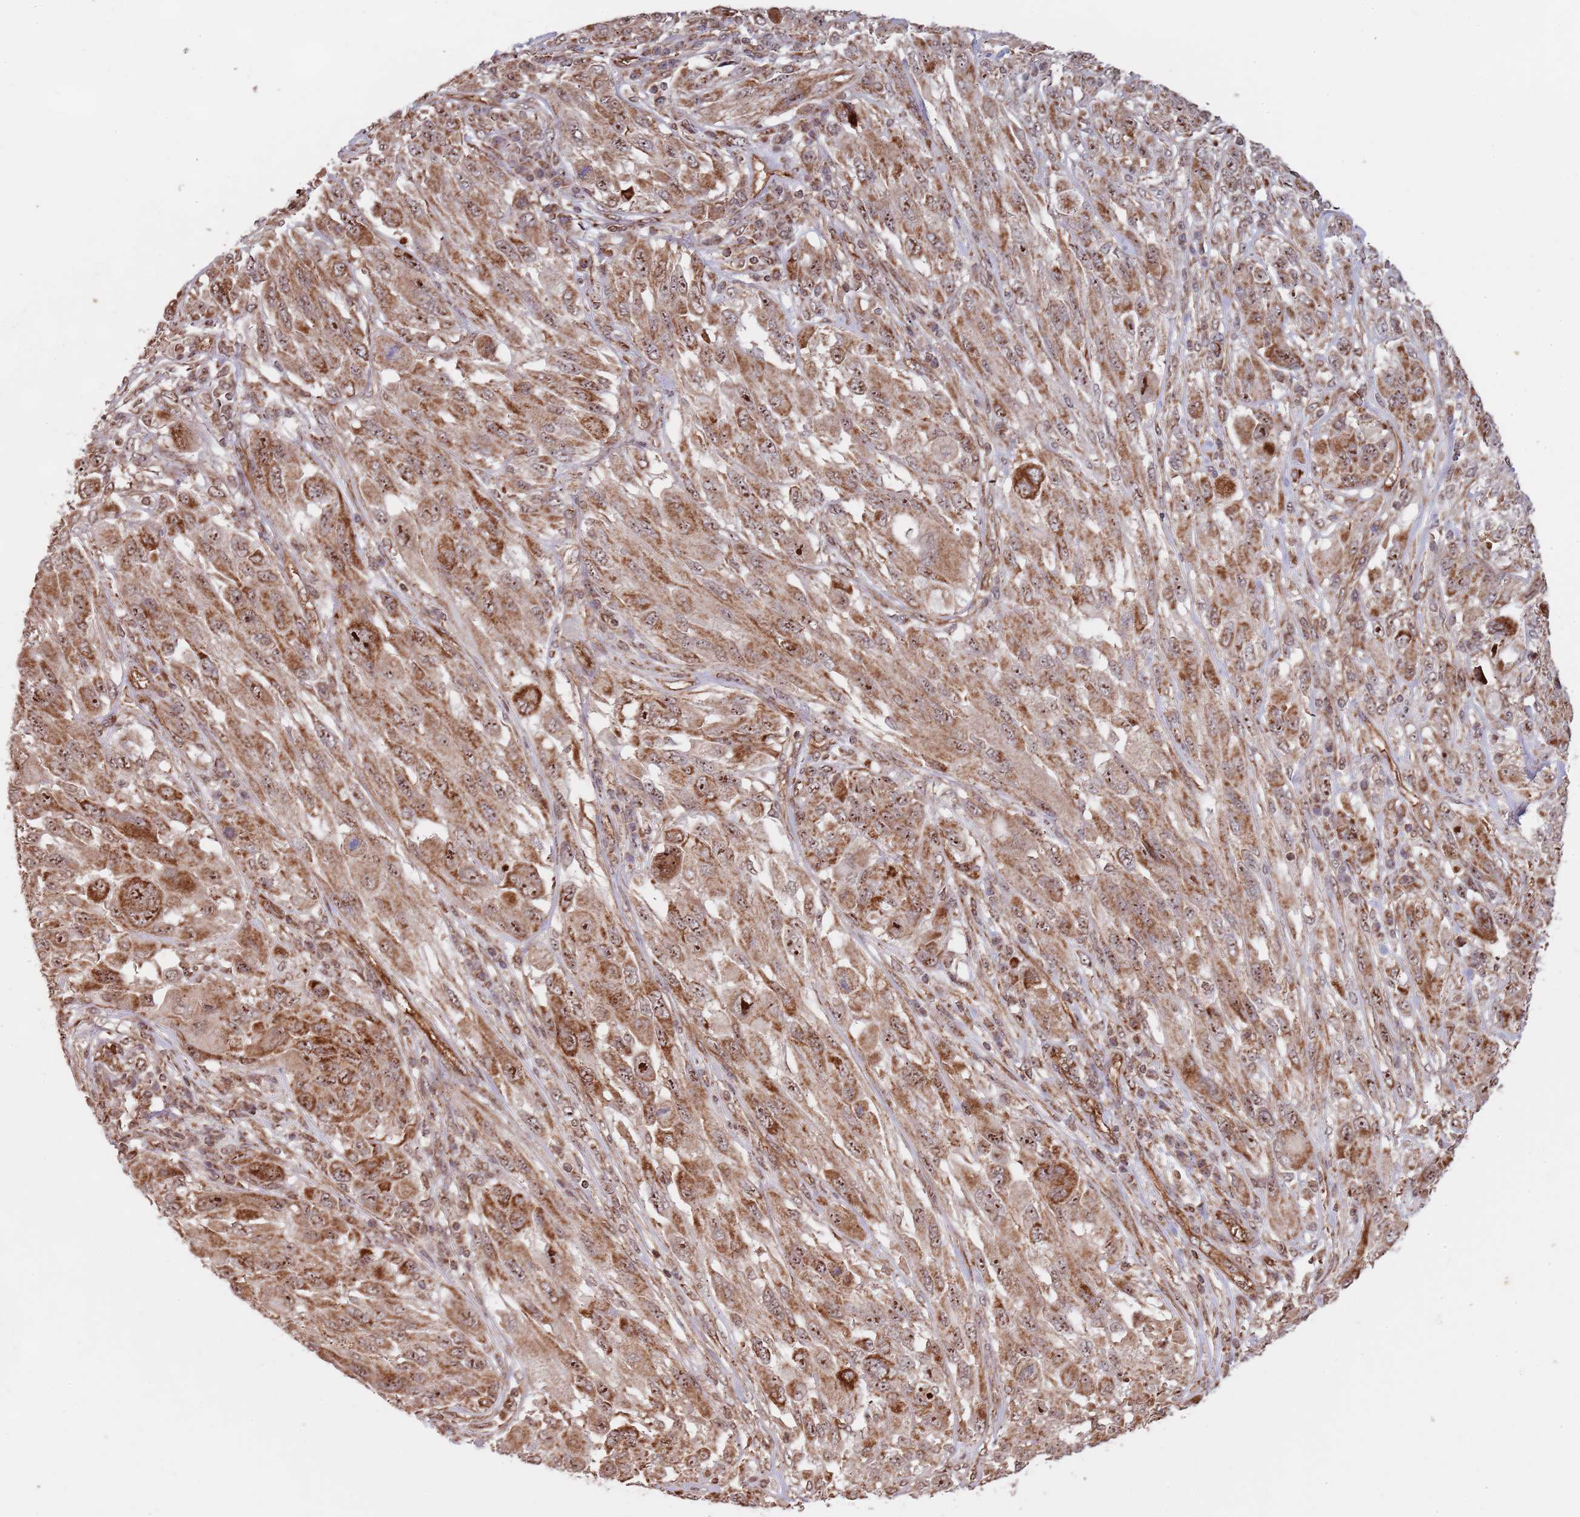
{"staining": {"intensity": "moderate", "quantity": ">75%", "location": "nuclear"}, "tissue": "melanoma", "cell_type": "Tumor cells", "image_type": "cancer", "snomed": [{"axis": "morphology", "description": "Malignant melanoma, NOS"}, {"axis": "topography", "description": "Skin"}], "caption": "Moderate nuclear protein staining is present in about >75% of tumor cells in melanoma.", "gene": "DCHS1", "patient": {"sex": "female", "age": 91}}